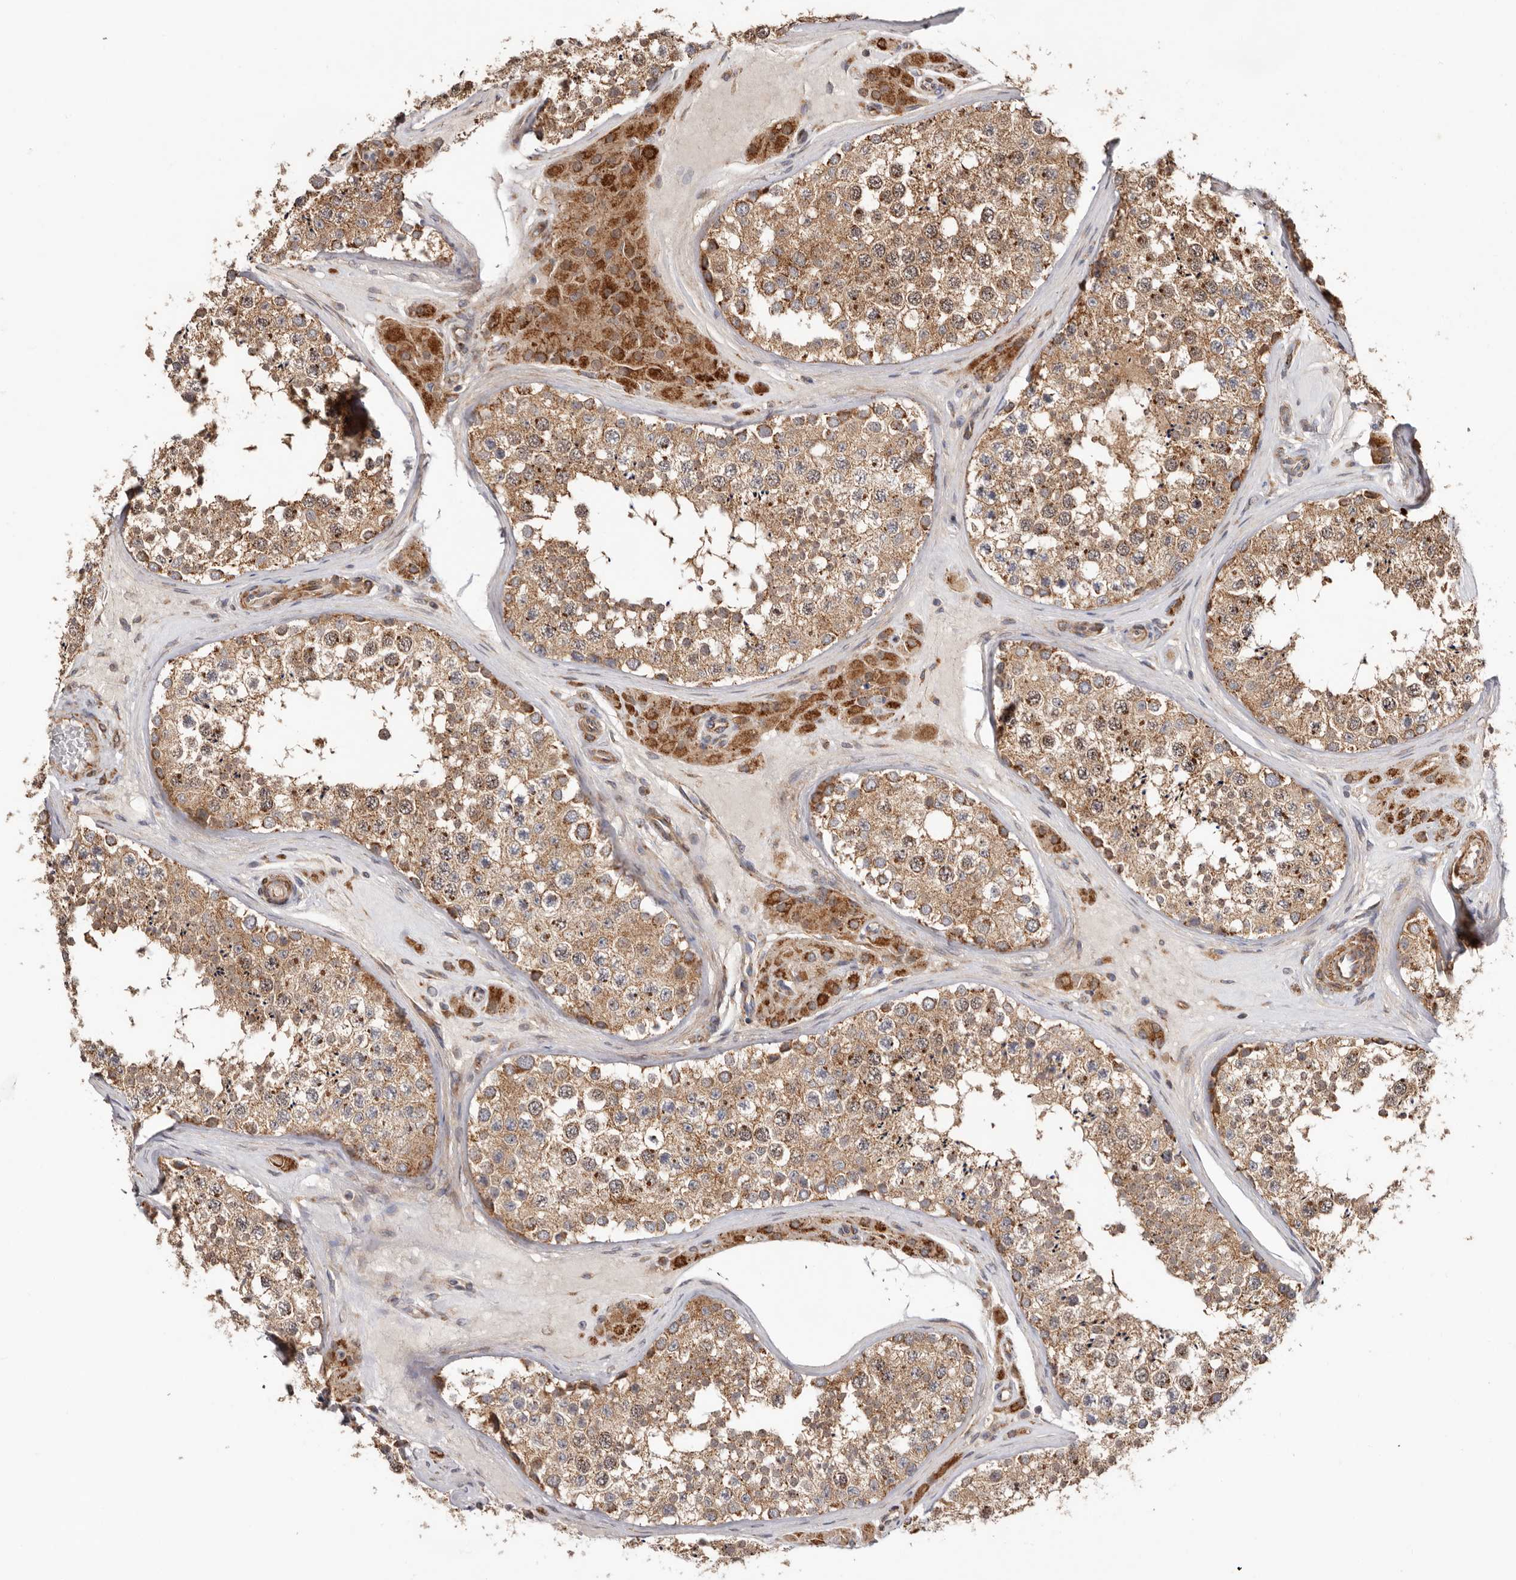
{"staining": {"intensity": "moderate", "quantity": ">75%", "location": "cytoplasmic/membranous"}, "tissue": "testis", "cell_type": "Cells in seminiferous ducts", "image_type": "normal", "snomed": [{"axis": "morphology", "description": "Normal tissue, NOS"}, {"axis": "topography", "description": "Testis"}], "caption": "The image demonstrates immunohistochemical staining of benign testis. There is moderate cytoplasmic/membranous staining is seen in approximately >75% of cells in seminiferous ducts.", "gene": "PROKR1", "patient": {"sex": "male", "age": 46}}